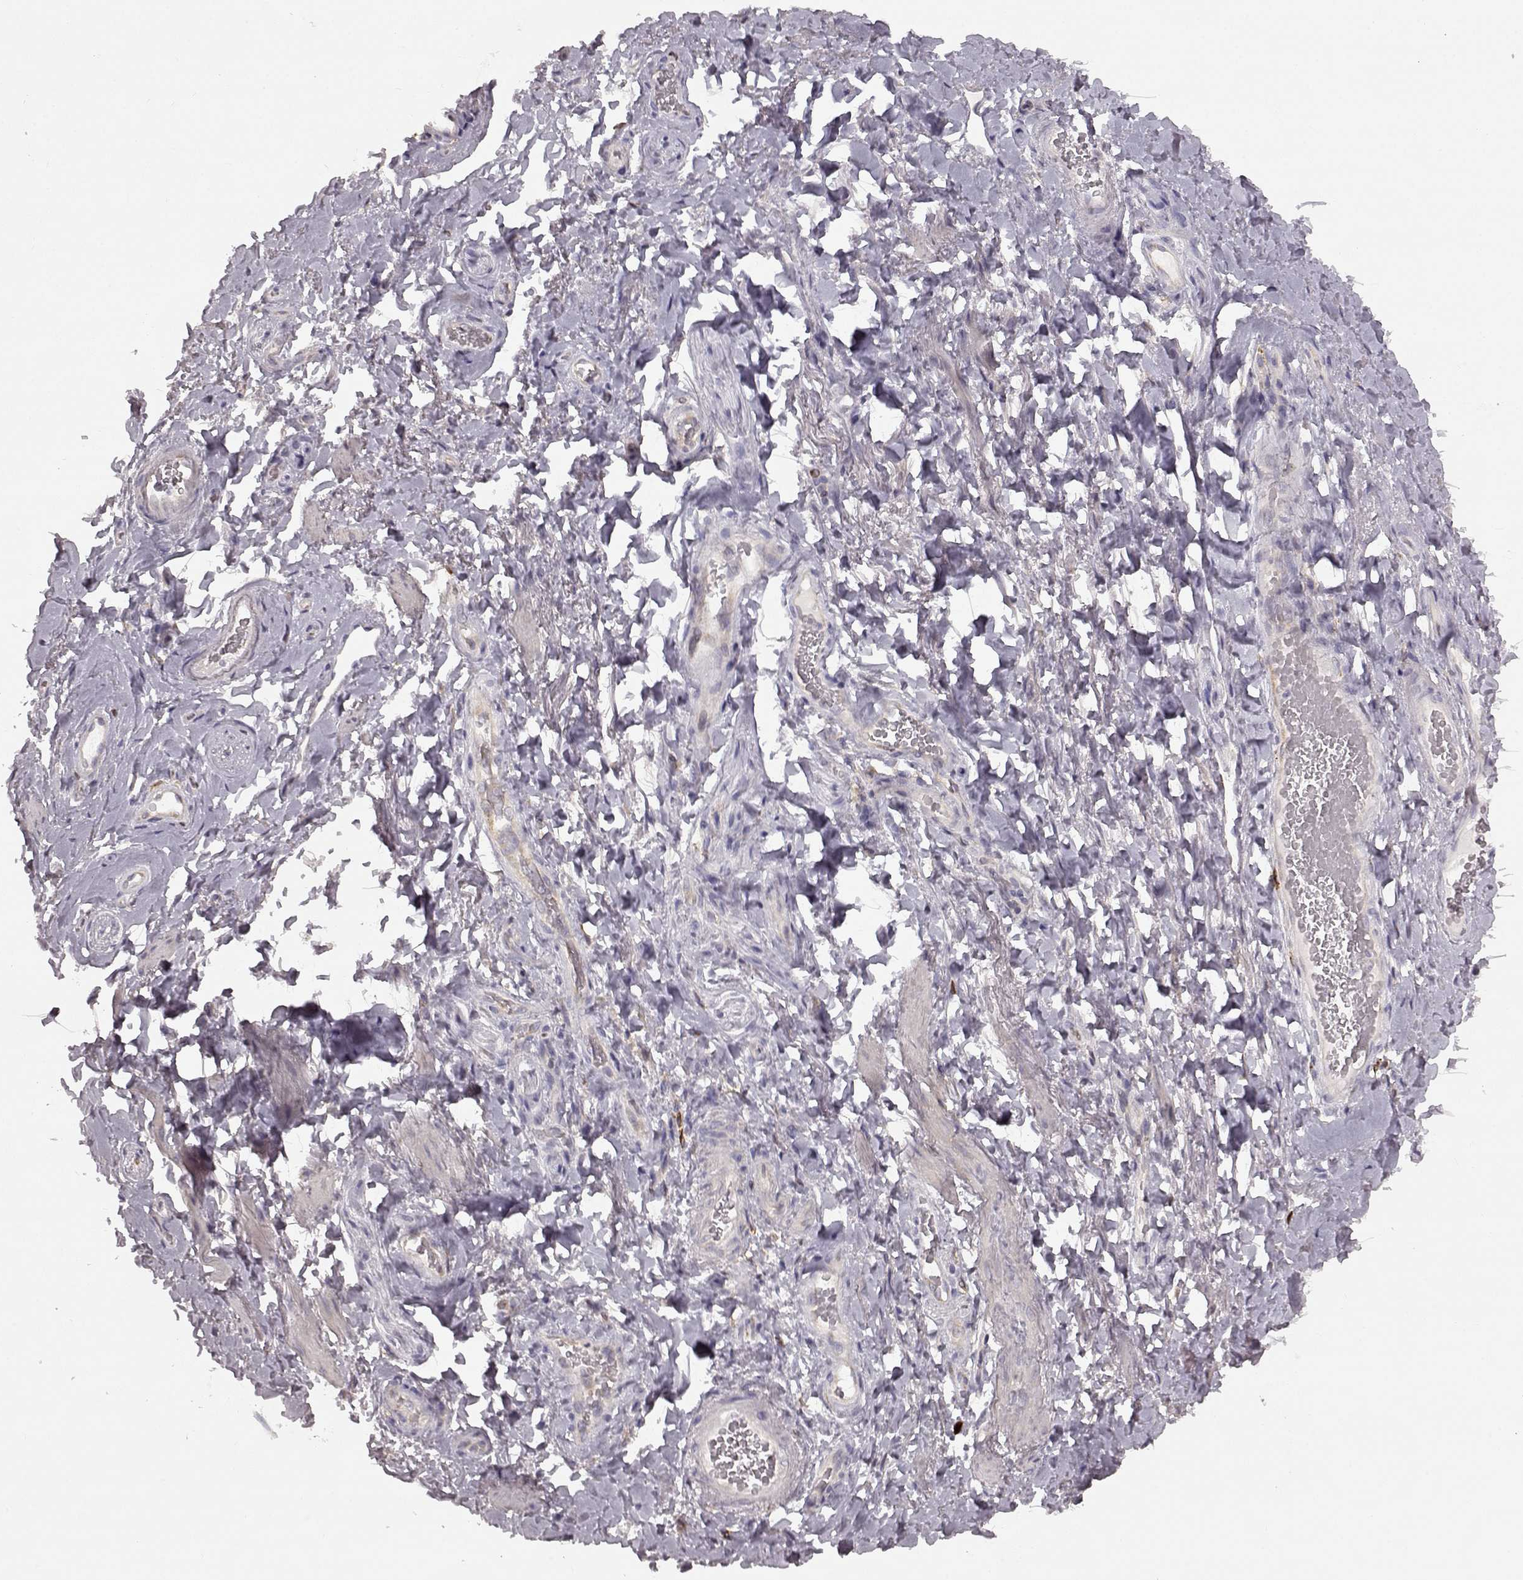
{"staining": {"intensity": "negative", "quantity": "none", "location": "none"}, "tissue": "adipose tissue", "cell_type": "Adipocytes", "image_type": "normal", "snomed": [{"axis": "morphology", "description": "Normal tissue, NOS"}, {"axis": "topography", "description": "Anal"}, {"axis": "topography", "description": "Peripheral nerve tissue"}], "caption": "The histopathology image displays no staining of adipocytes in unremarkable adipose tissue.", "gene": "SPAG17", "patient": {"sex": "male", "age": 53}}